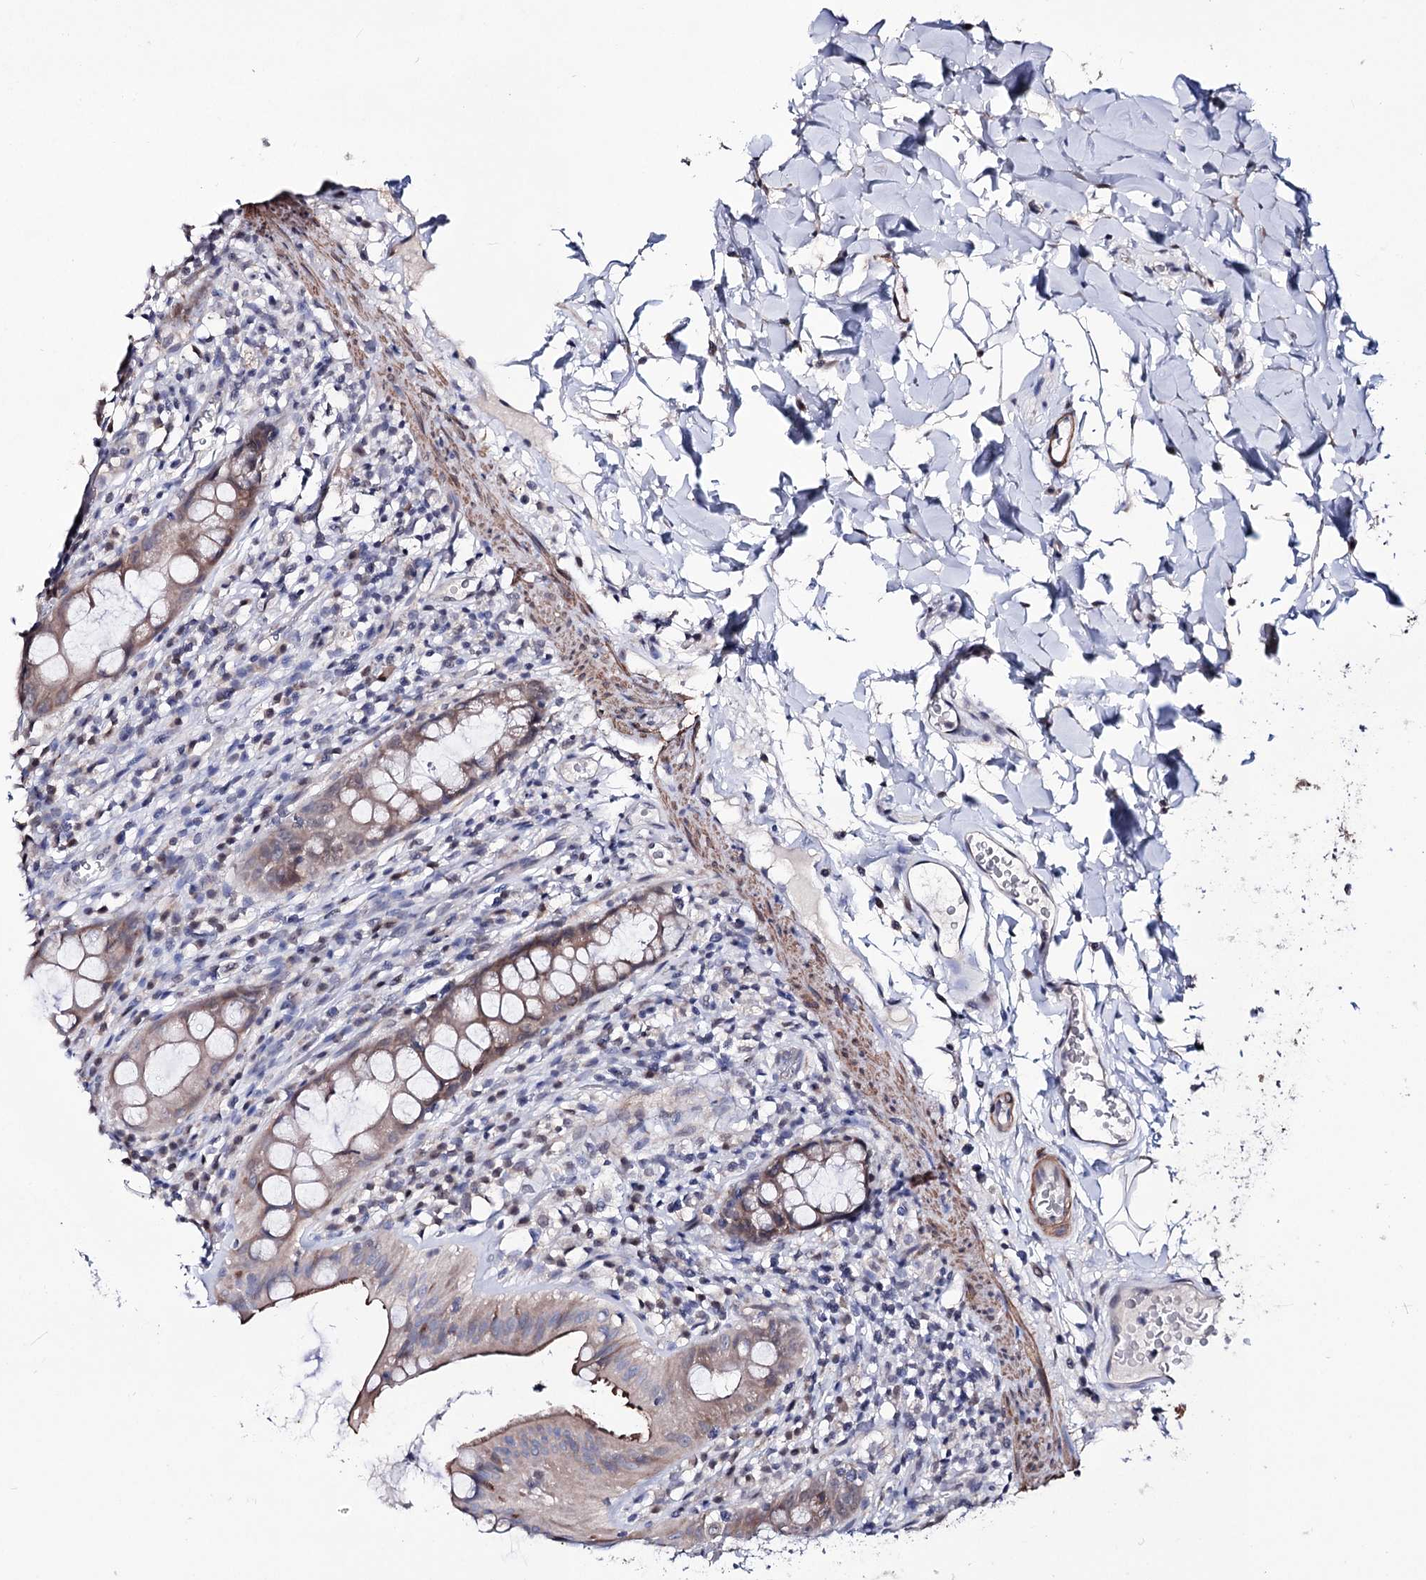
{"staining": {"intensity": "moderate", "quantity": "25%-75%", "location": "cytoplasmic/membranous"}, "tissue": "rectum", "cell_type": "Glandular cells", "image_type": "normal", "snomed": [{"axis": "morphology", "description": "Normal tissue, NOS"}, {"axis": "topography", "description": "Rectum"}], "caption": "Protein analysis of benign rectum demonstrates moderate cytoplasmic/membranous expression in about 25%-75% of glandular cells.", "gene": "PPRC1", "patient": {"sex": "female", "age": 57}}